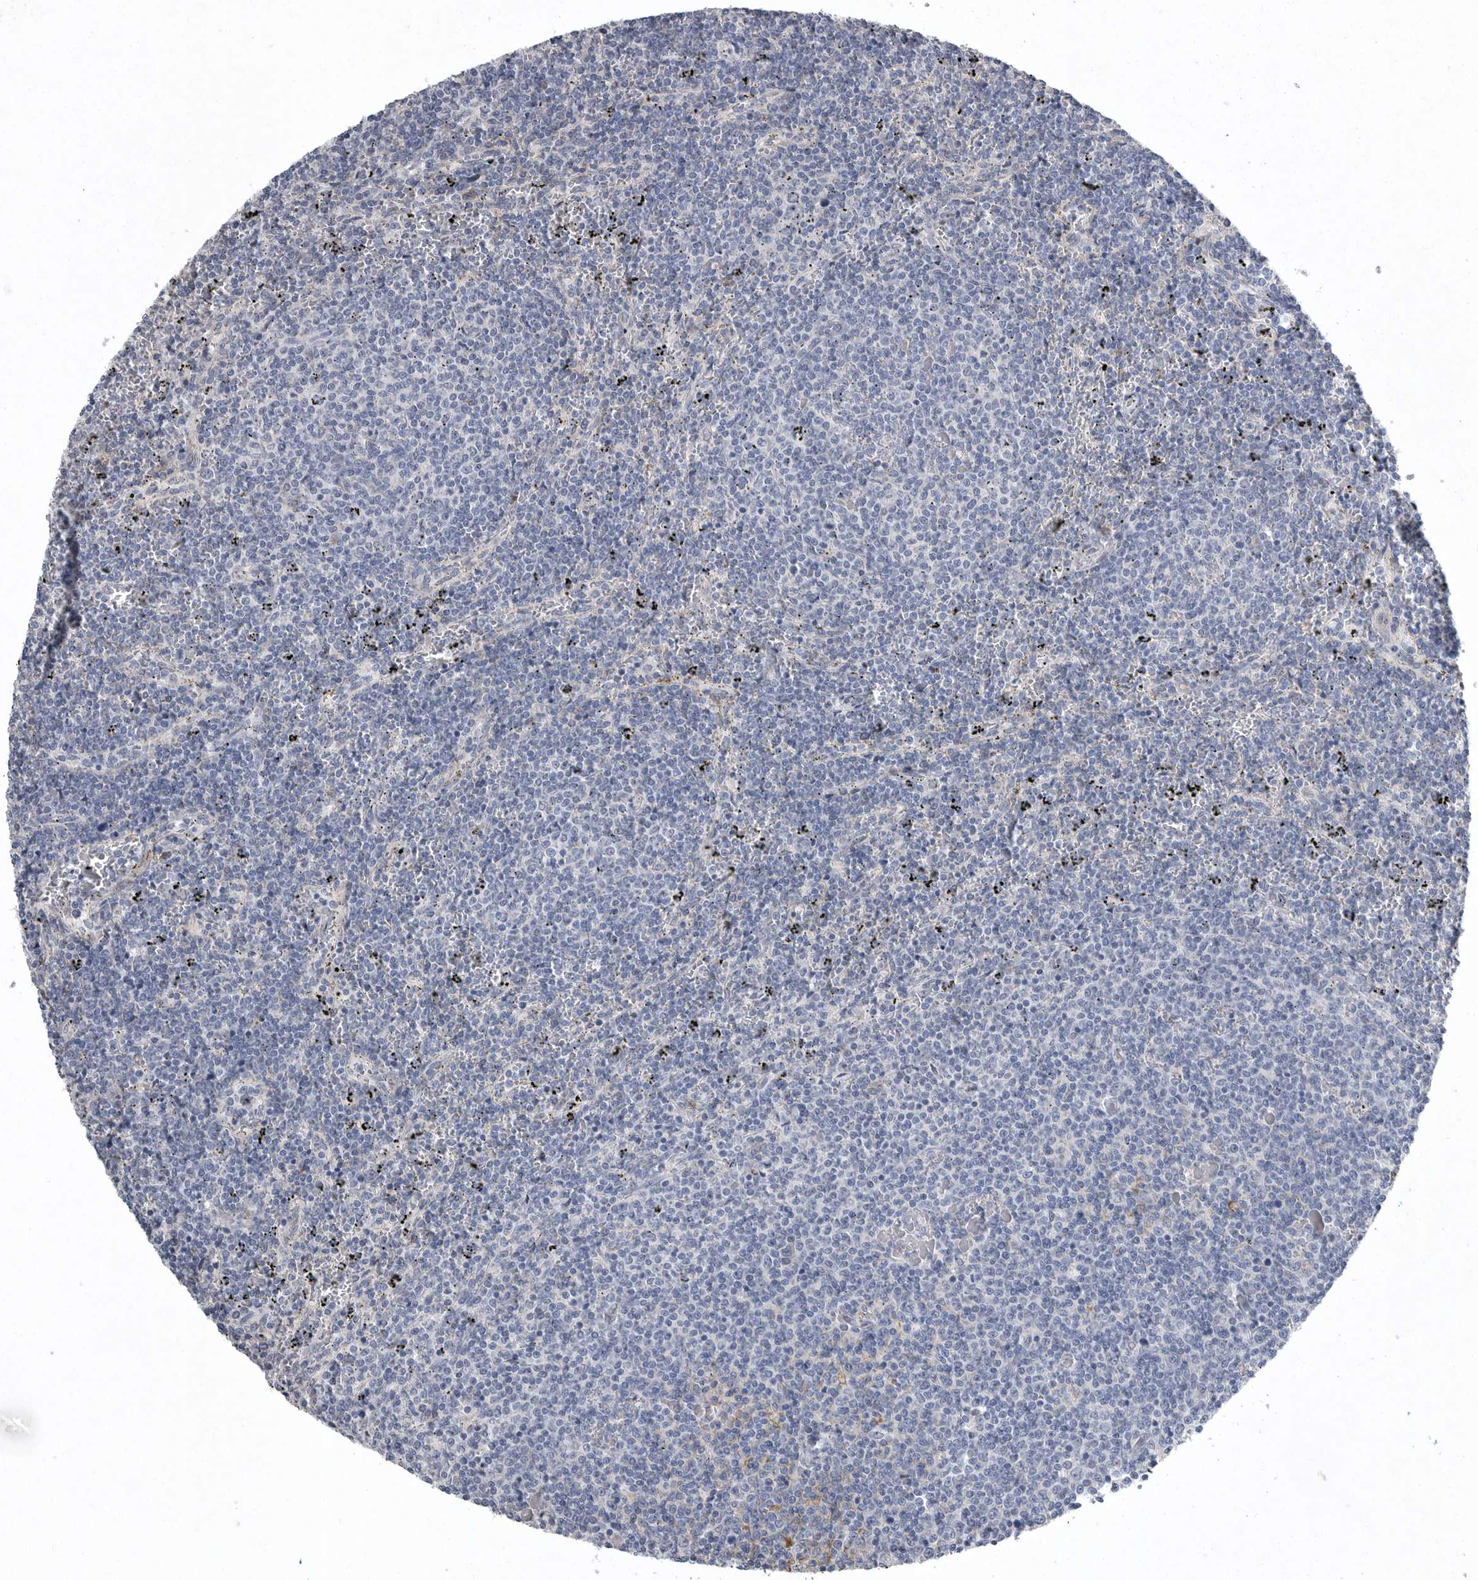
{"staining": {"intensity": "negative", "quantity": "none", "location": "none"}, "tissue": "lymphoma", "cell_type": "Tumor cells", "image_type": "cancer", "snomed": [{"axis": "morphology", "description": "Malignant lymphoma, non-Hodgkin's type, Low grade"}, {"axis": "topography", "description": "Spleen"}], "caption": "The photomicrograph displays no significant expression in tumor cells of lymphoma. (Stains: DAB (3,3'-diaminobenzidine) IHC with hematoxylin counter stain, Microscopy: brightfield microscopy at high magnification).", "gene": "CRP", "patient": {"sex": "female", "age": 50}}